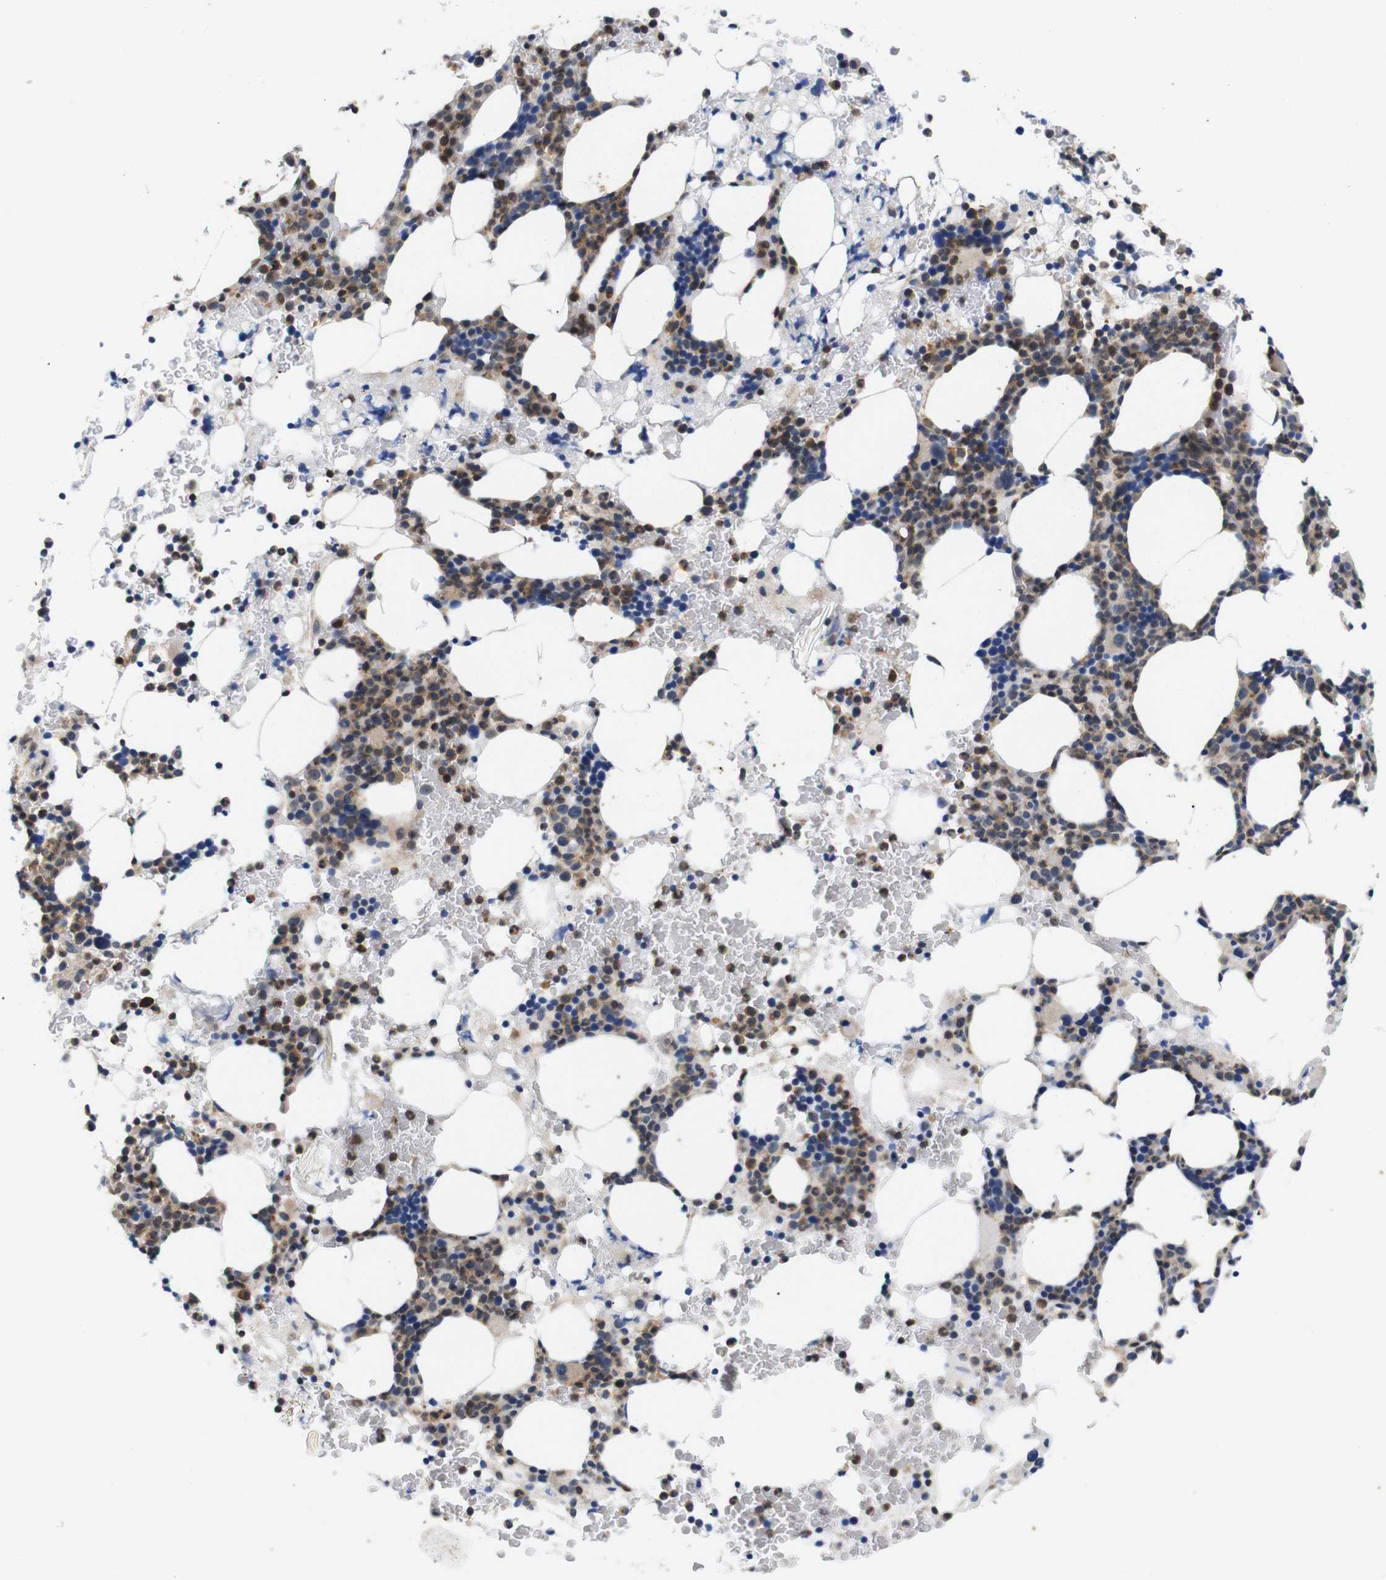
{"staining": {"intensity": "moderate", "quantity": ">75%", "location": "cytoplasmic/membranous"}, "tissue": "bone marrow", "cell_type": "Hematopoietic cells", "image_type": "normal", "snomed": [{"axis": "morphology", "description": "Normal tissue, NOS"}, {"axis": "morphology", "description": "Inflammation, NOS"}, {"axis": "topography", "description": "Bone marrow"}], "caption": "IHC image of unremarkable human bone marrow stained for a protein (brown), which reveals medium levels of moderate cytoplasmic/membranous expression in approximately >75% of hematopoietic cells.", "gene": "BRWD3", "patient": {"sex": "female", "age": 84}}